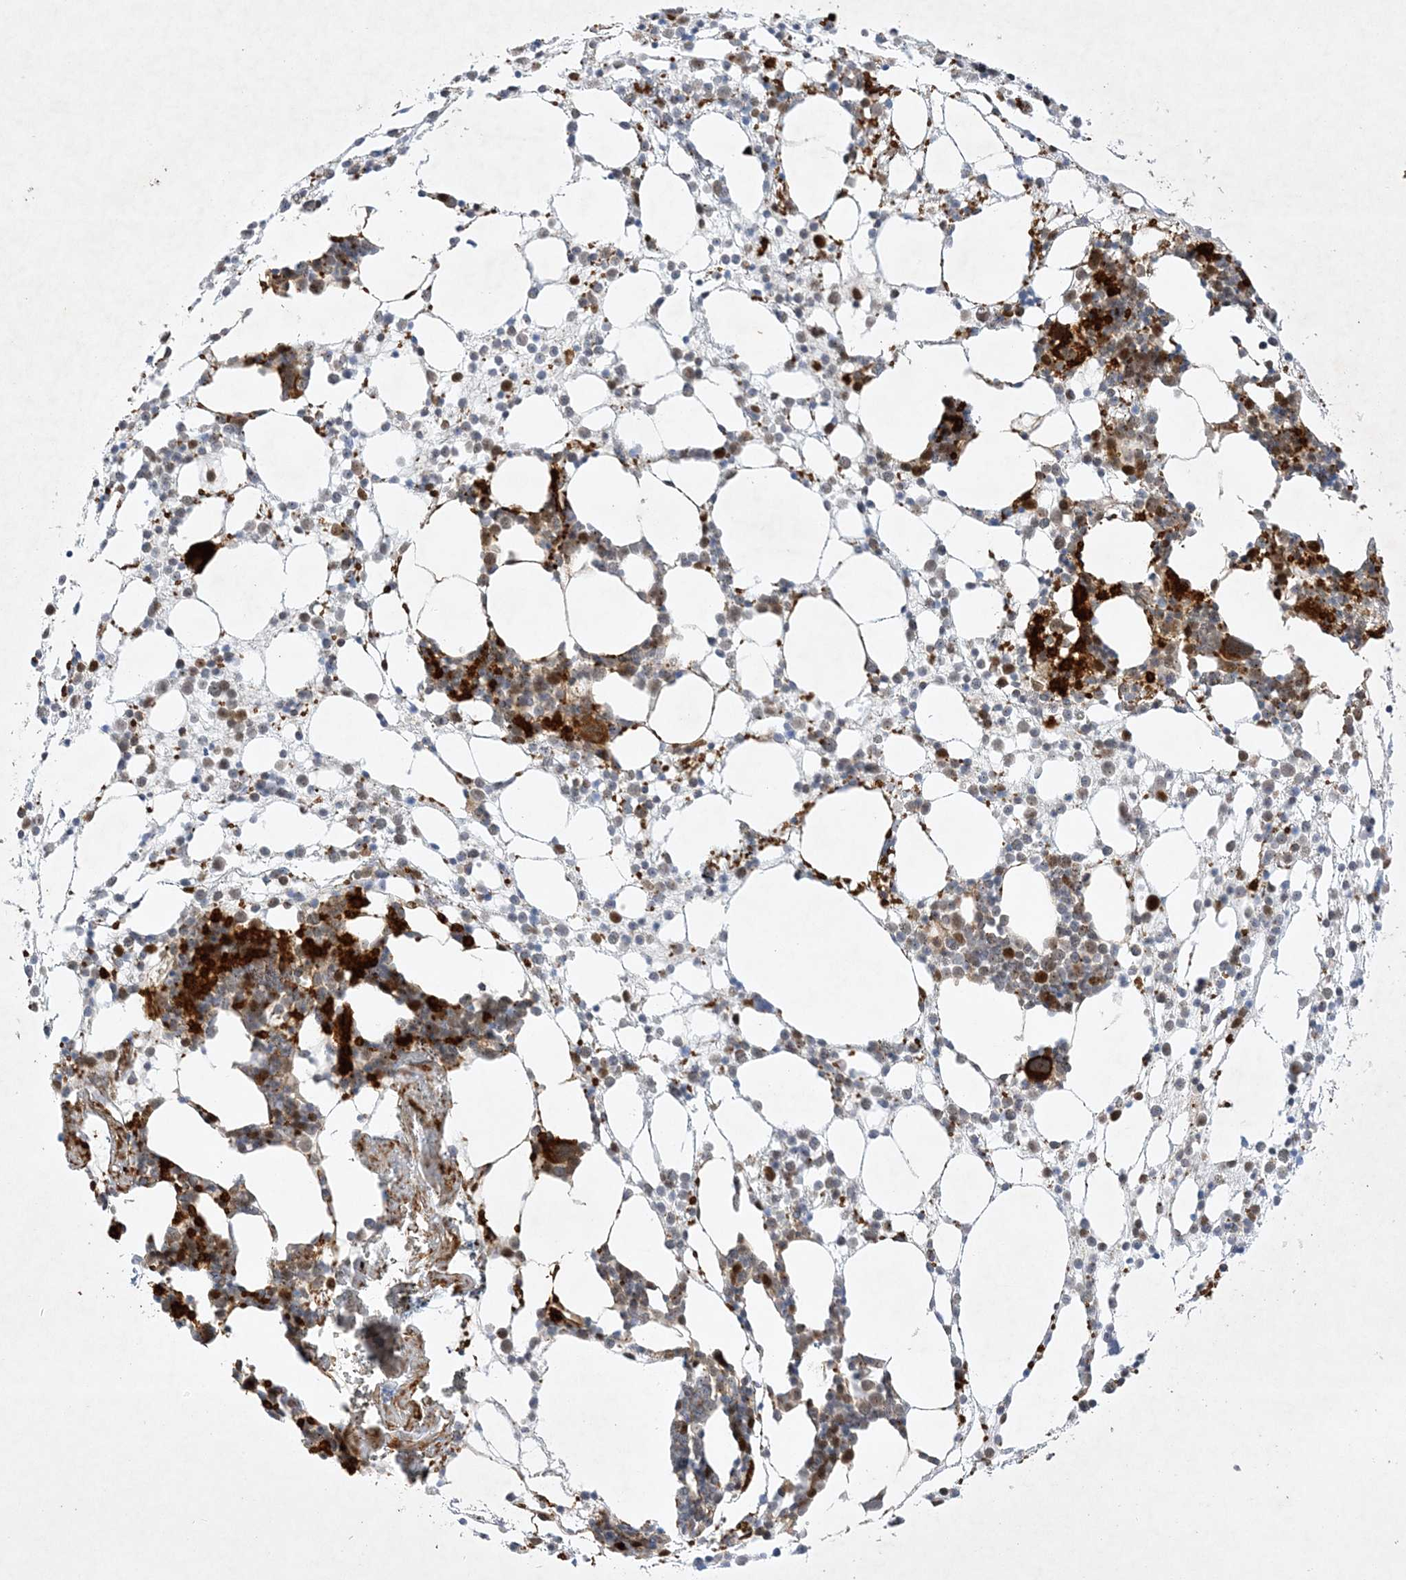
{"staining": {"intensity": "strong", "quantity": "<25%", "location": "cytoplasmic/membranous"}, "tissue": "bone marrow", "cell_type": "Hematopoietic cells", "image_type": "normal", "snomed": [{"axis": "morphology", "description": "Normal tissue, NOS"}, {"axis": "topography", "description": "Bone marrow"}], "caption": "Immunohistochemistry (DAB (3,3'-diaminobenzidine)) staining of unremarkable human bone marrow demonstrates strong cytoplasmic/membranous protein expression in approximately <25% of hematopoietic cells. (brown staining indicates protein expression, while blue staining denotes nuclei).", "gene": "NAF1", "patient": {"sex": "female", "age": 57}}